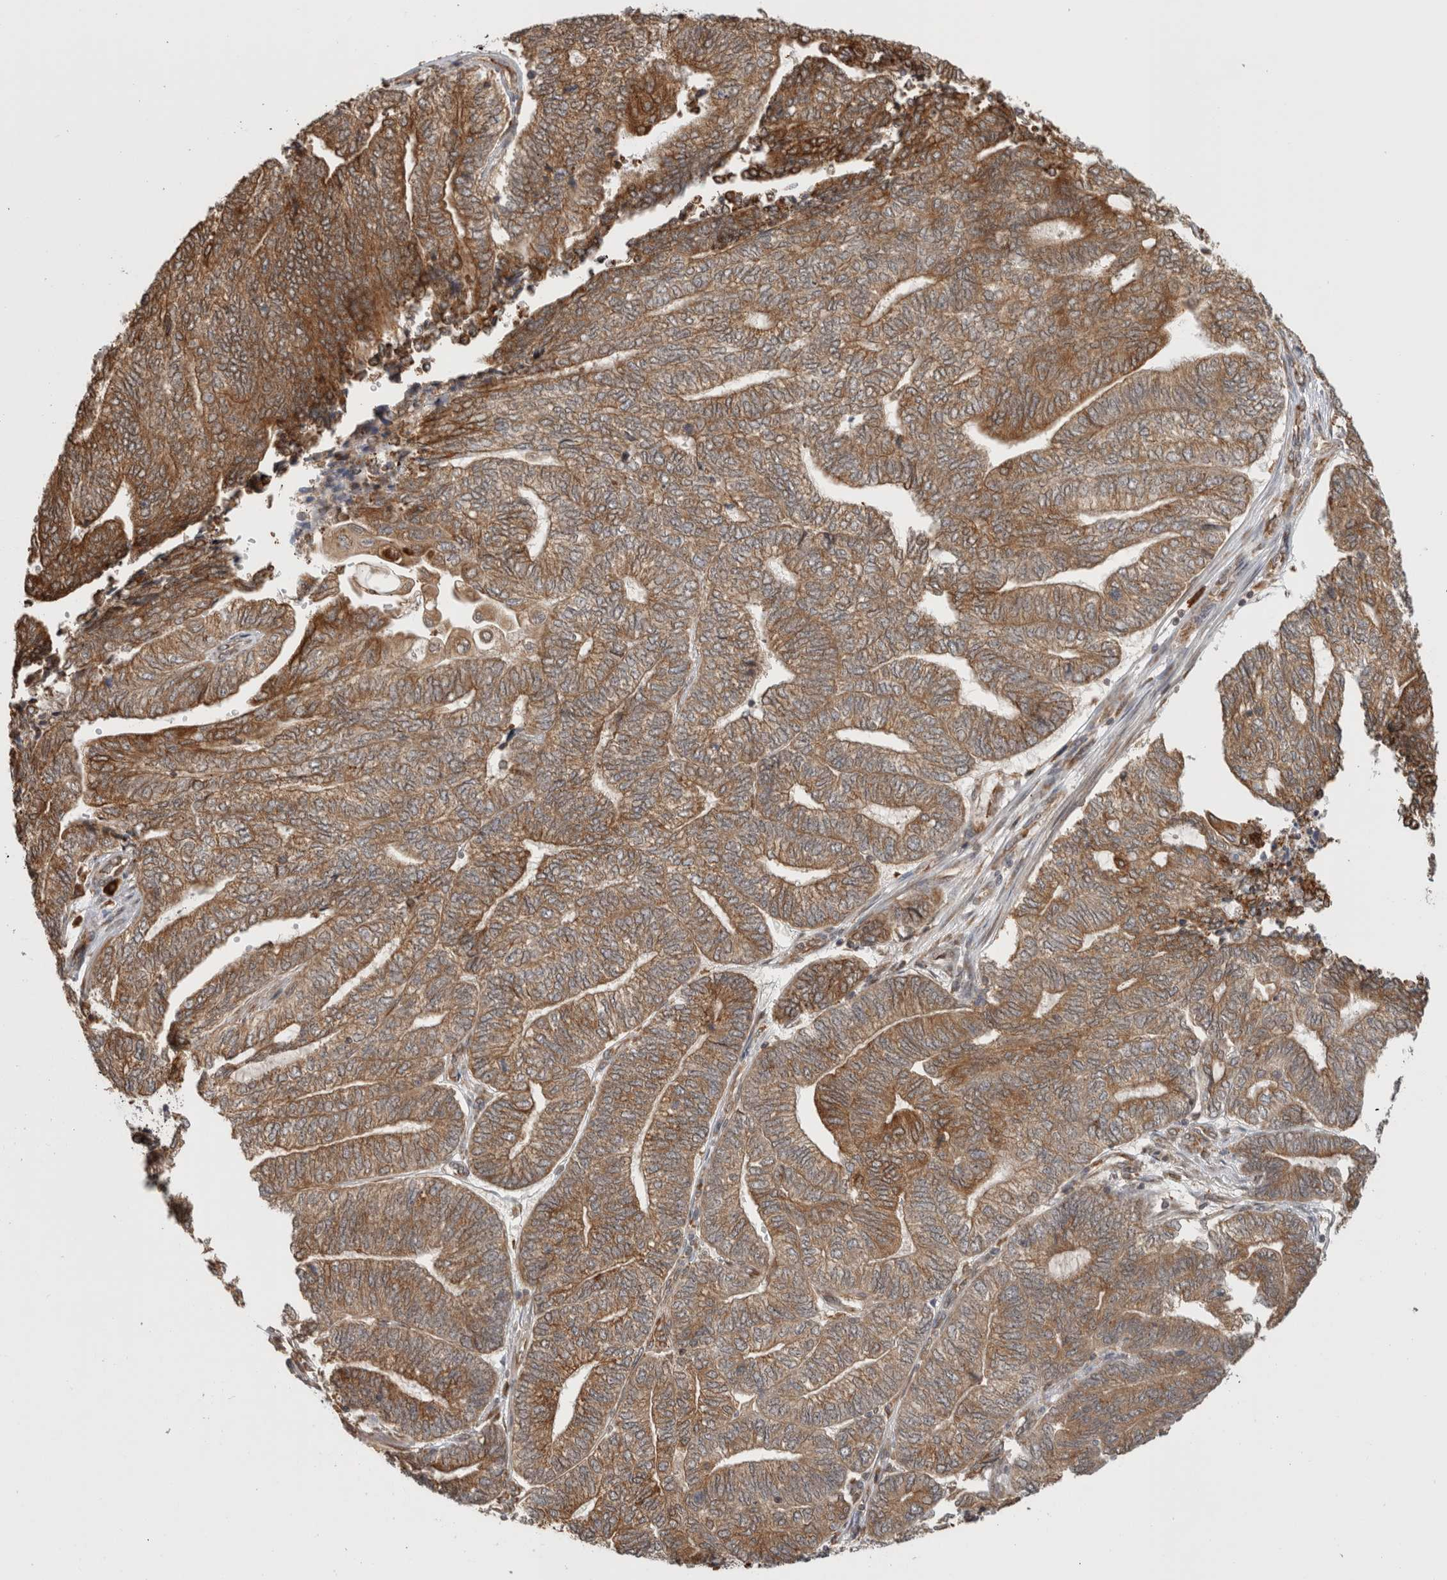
{"staining": {"intensity": "moderate", "quantity": ">75%", "location": "cytoplasmic/membranous"}, "tissue": "endometrial cancer", "cell_type": "Tumor cells", "image_type": "cancer", "snomed": [{"axis": "morphology", "description": "Adenocarcinoma, NOS"}, {"axis": "topography", "description": "Uterus"}, {"axis": "topography", "description": "Endometrium"}], "caption": "About >75% of tumor cells in human endometrial cancer (adenocarcinoma) show moderate cytoplasmic/membranous protein staining as visualized by brown immunohistochemical staining.", "gene": "MS4A7", "patient": {"sex": "female", "age": 70}}